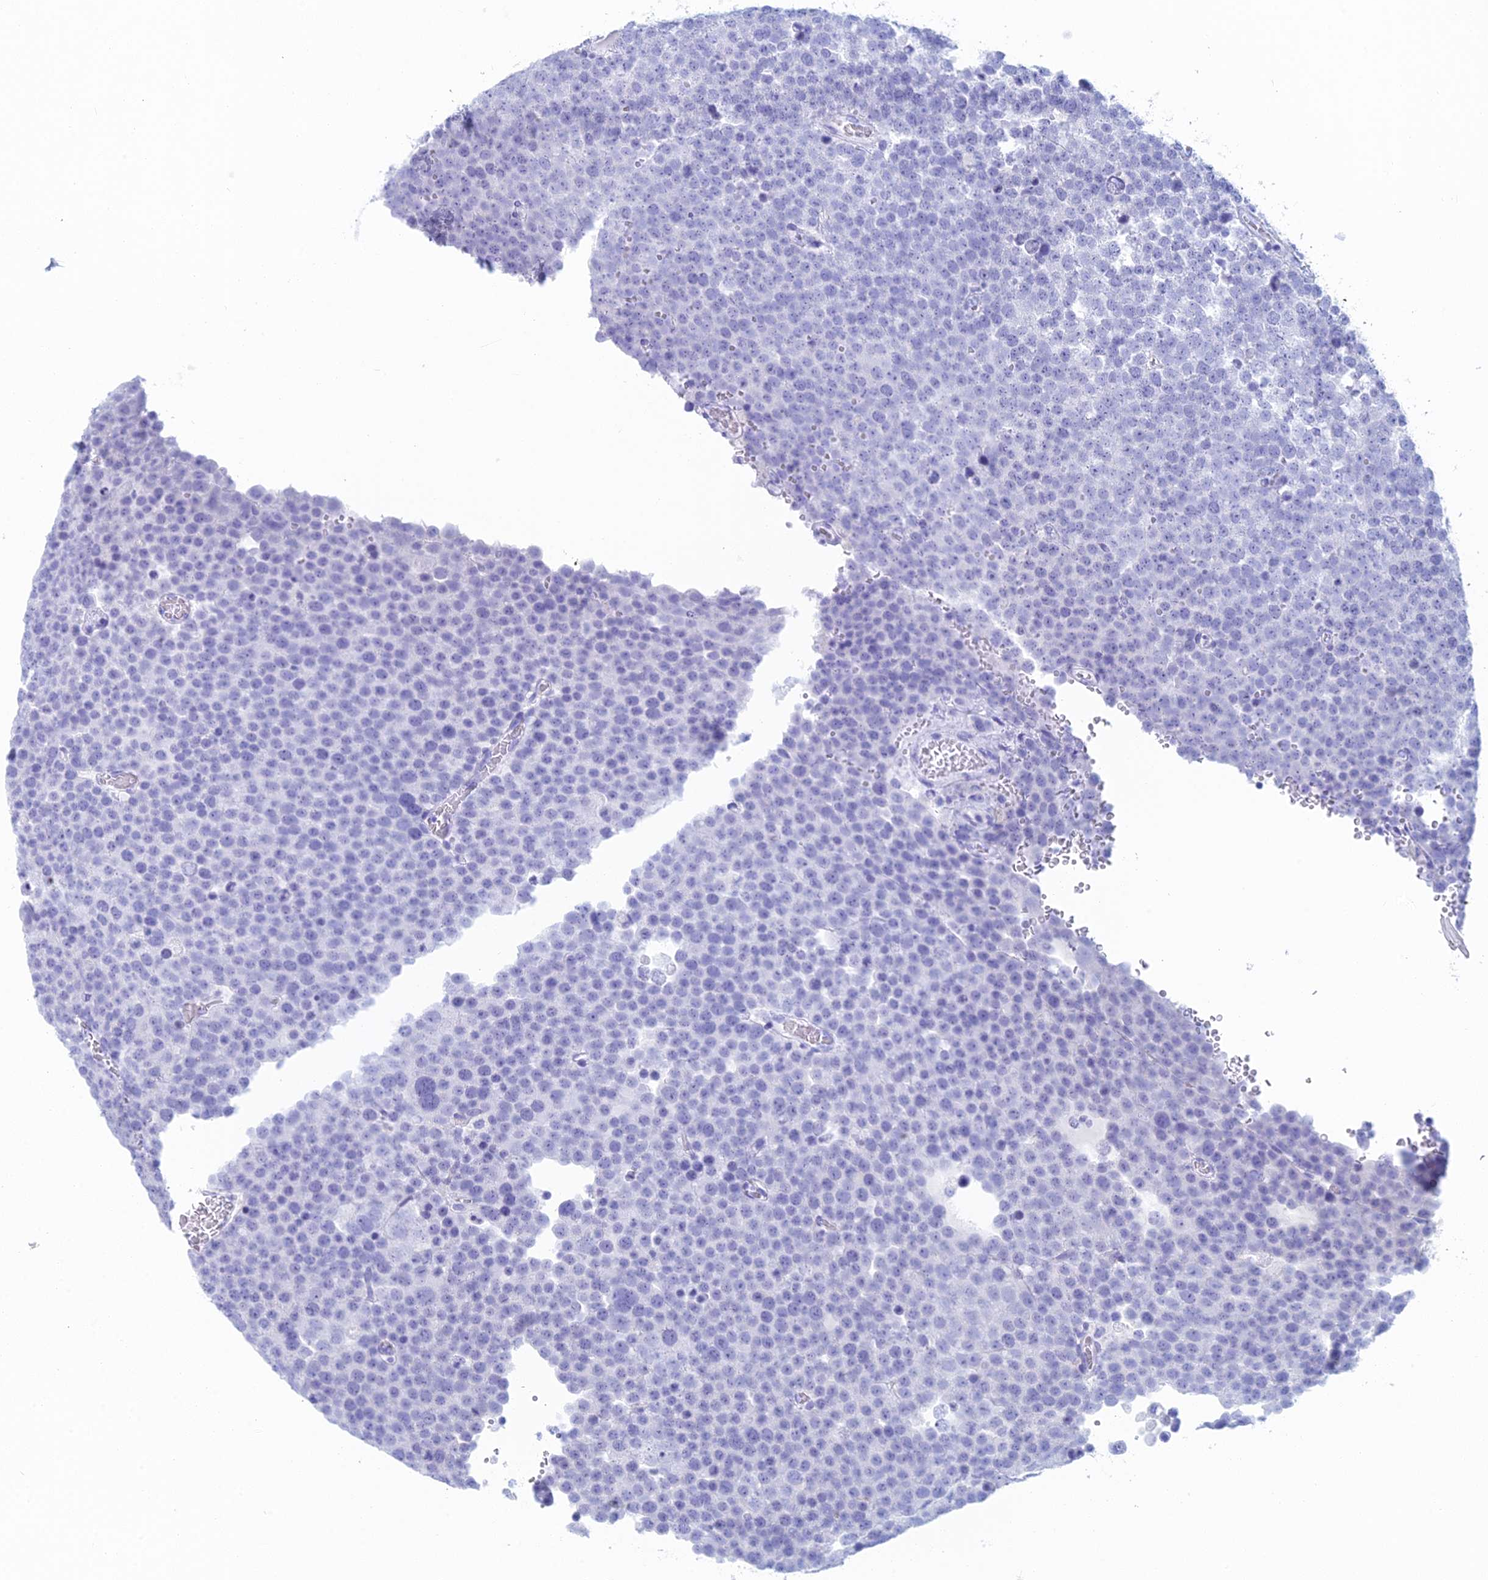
{"staining": {"intensity": "negative", "quantity": "none", "location": "none"}, "tissue": "testis cancer", "cell_type": "Tumor cells", "image_type": "cancer", "snomed": [{"axis": "morphology", "description": "Seminoma, NOS"}, {"axis": "topography", "description": "Testis"}], "caption": "Immunohistochemistry micrograph of neoplastic tissue: human testis cancer stained with DAB (3,3'-diaminobenzidine) shows no significant protein expression in tumor cells. (Stains: DAB IHC with hematoxylin counter stain, Microscopy: brightfield microscopy at high magnification).", "gene": "FERD3L", "patient": {"sex": "male", "age": 71}}